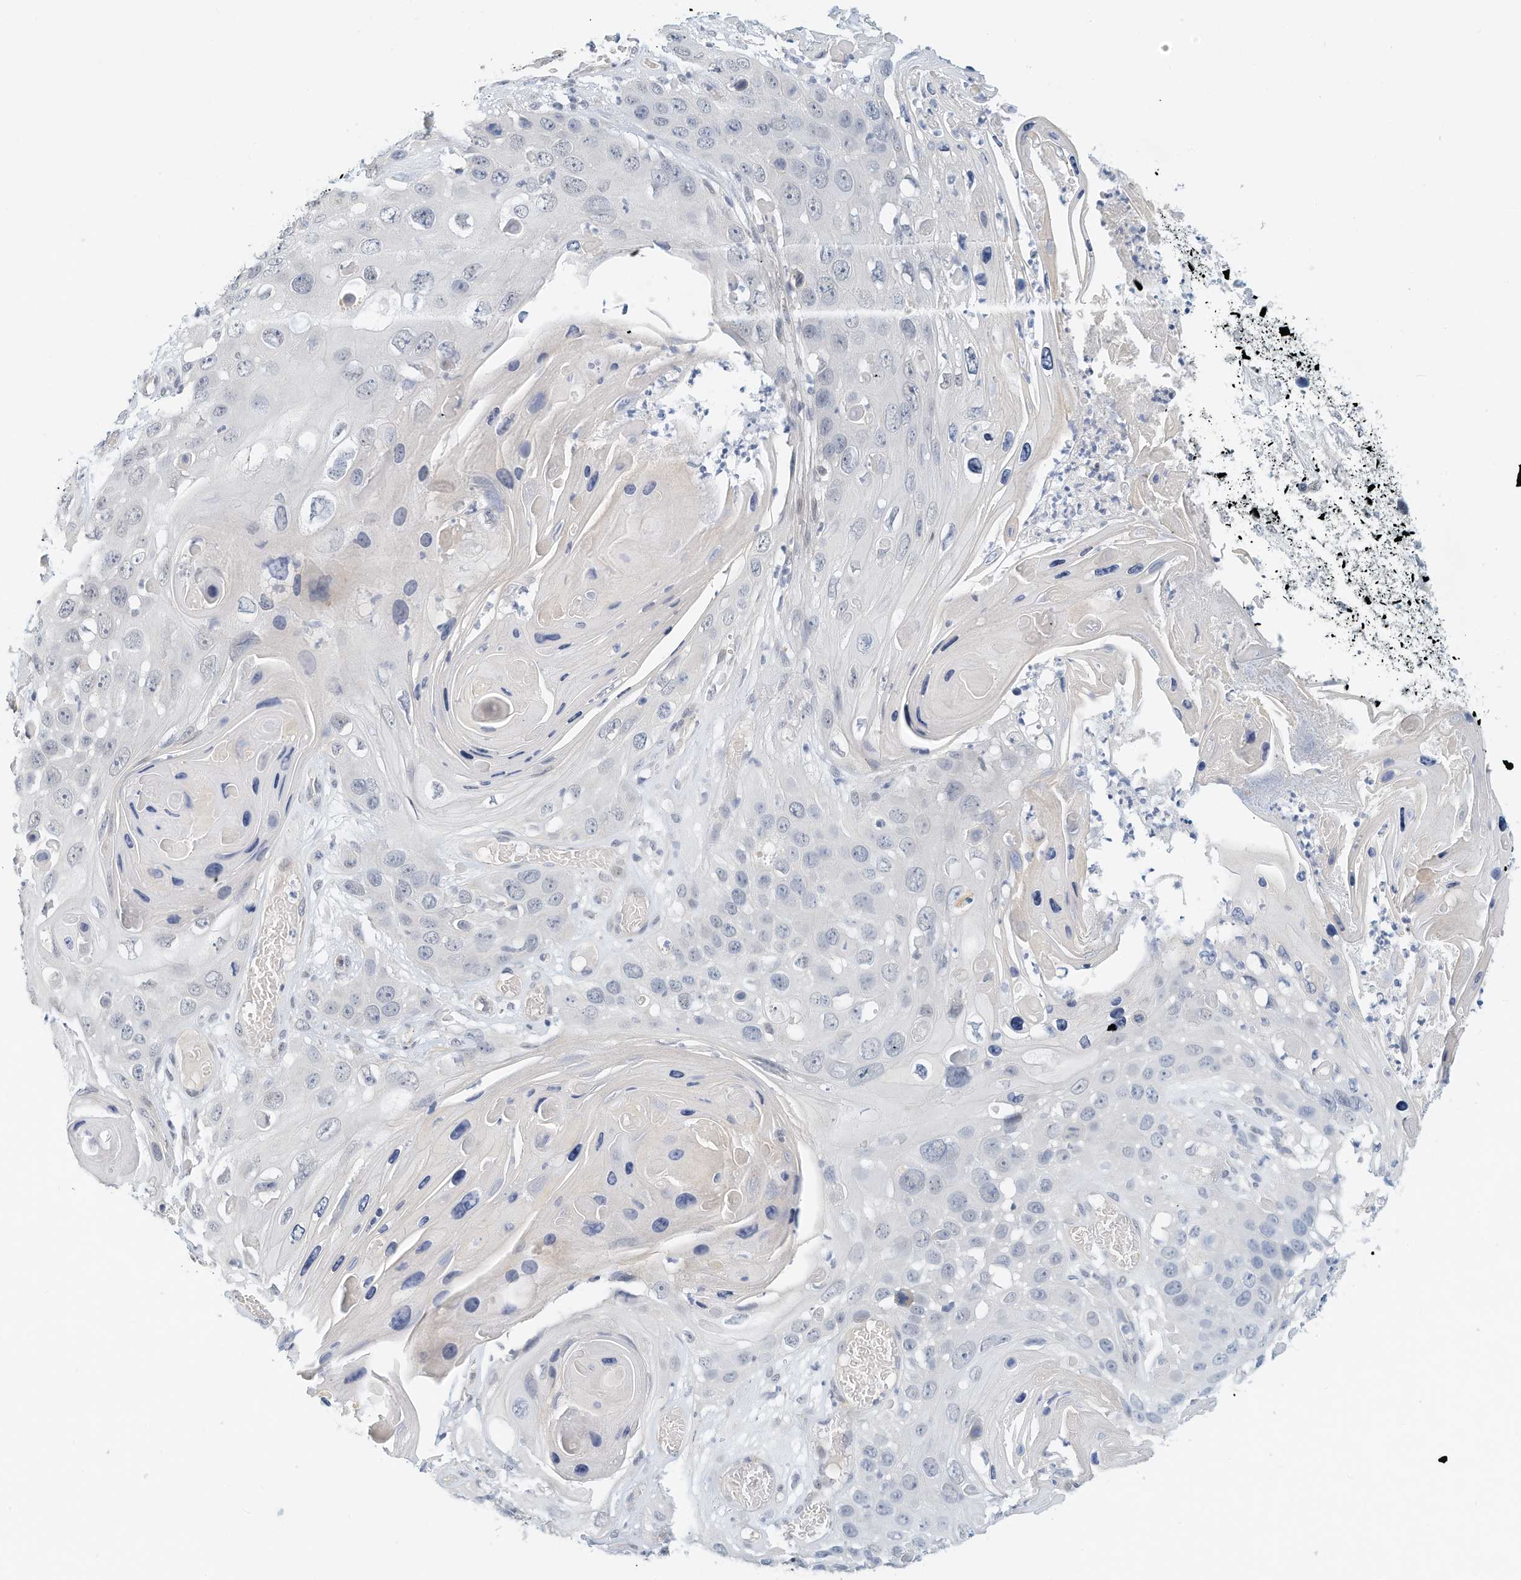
{"staining": {"intensity": "negative", "quantity": "none", "location": "none"}, "tissue": "skin cancer", "cell_type": "Tumor cells", "image_type": "cancer", "snomed": [{"axis": "morphology", "description": "Squamous cell carcinoma, NOS"}, {"axis": "topography", "description": "Skin"}], "caption": "This micrograph is of skin squamous cell carcinoma stained with IHC to label a protein in brown with the nuclei are counter-stained blue. There is no expression in tumor cells.", "gene": "ARHGAP28", "patient": {"sex": "male", "age": 55}}